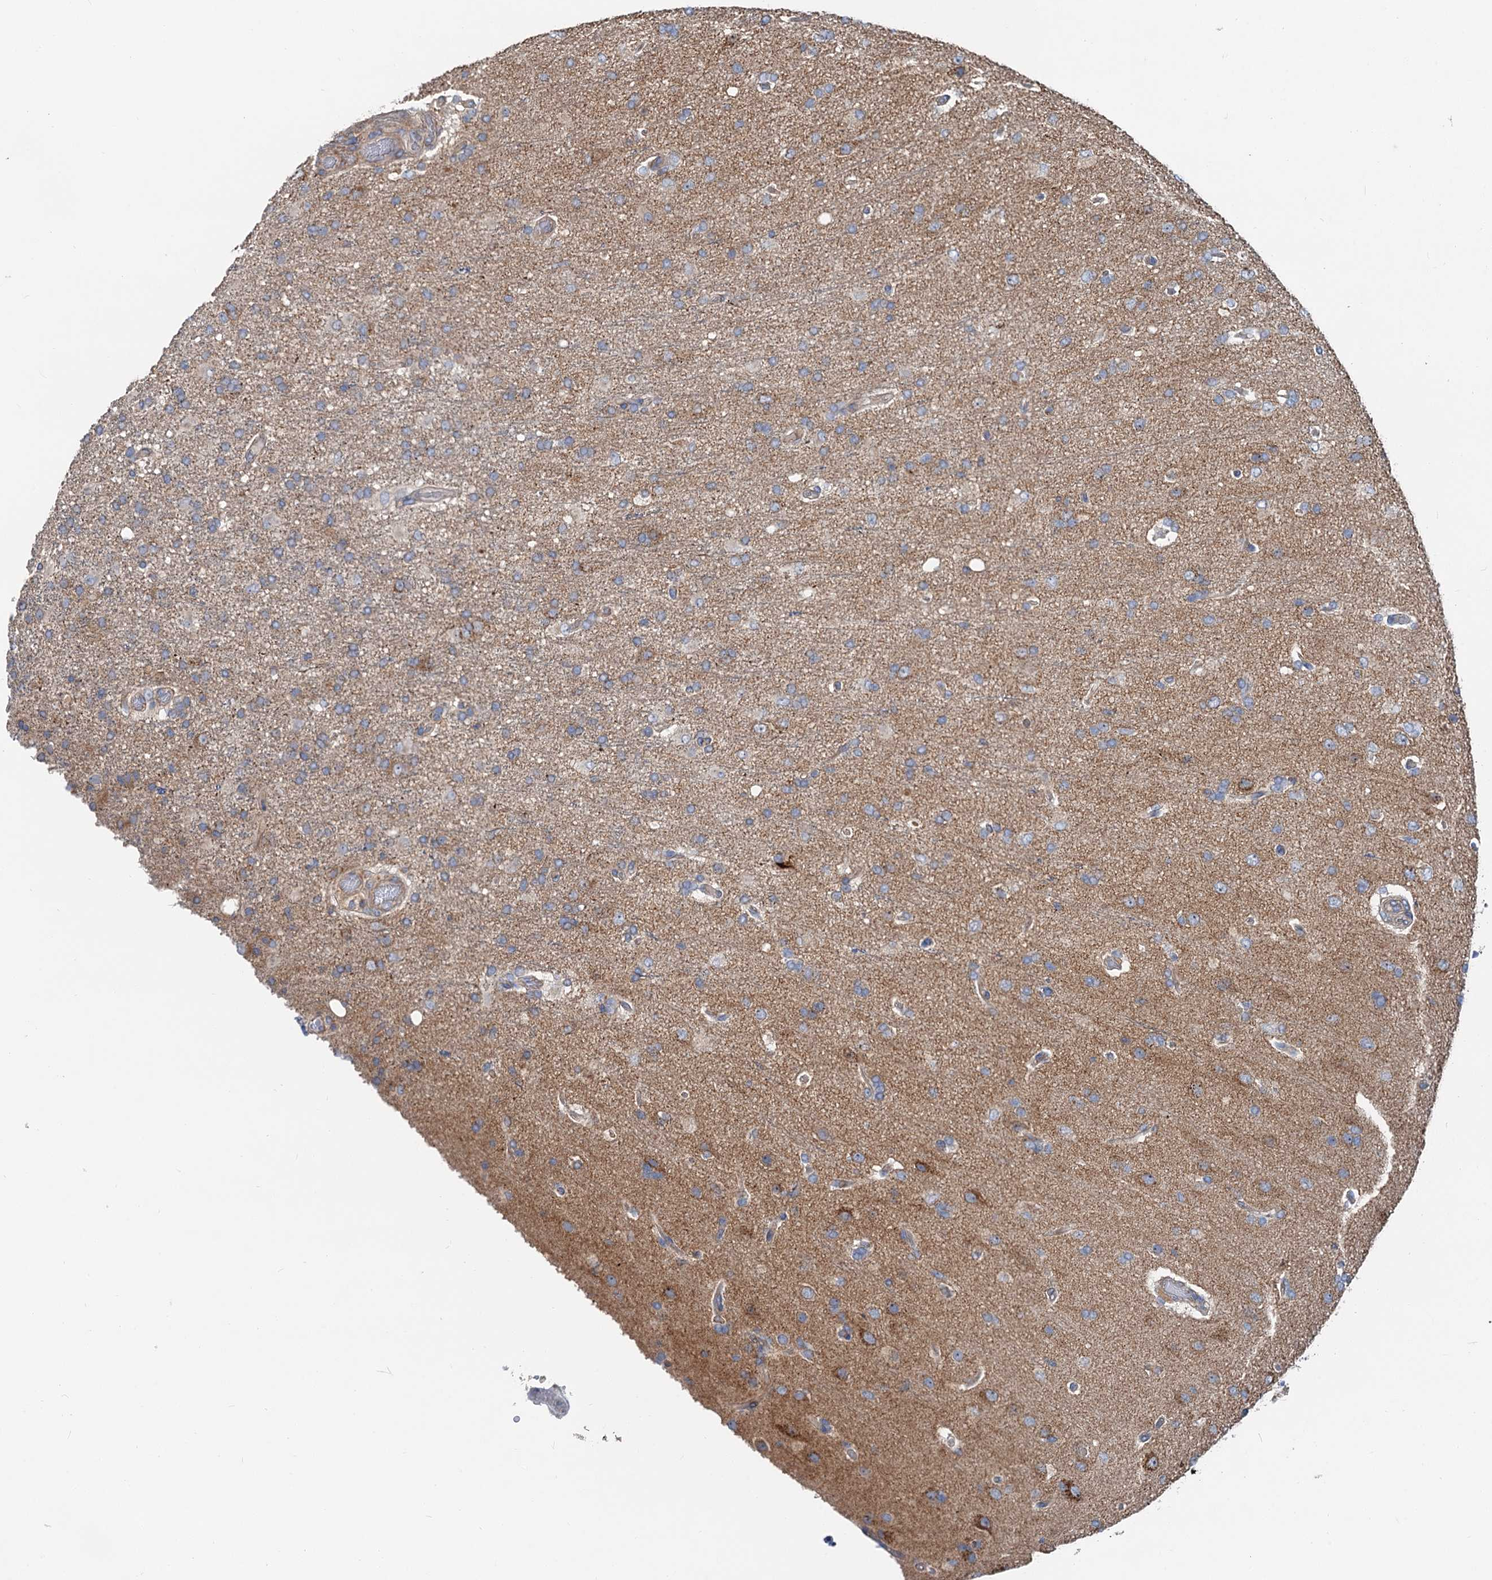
{"staining": {"intensity": "weak", "quantity": ">75%", "location": "cytoplasmic/membranous"}, "tissue": "glioma", "cell_type": "Tumor cells", "image_type": "cancer", "snomed": [{"axis": "morphology", "description": "Glioma, malignant, High grade"}, {"axis": "topography", "description": "Brain"}], "caption": "This is an image of IHC staining of malignant high-grade glioma, which shows weak positivity in the cytoplasmic/membranous of tumor cells.", "gene": "ANKRD26", "patient": {"sex": "female", "age": 74}}